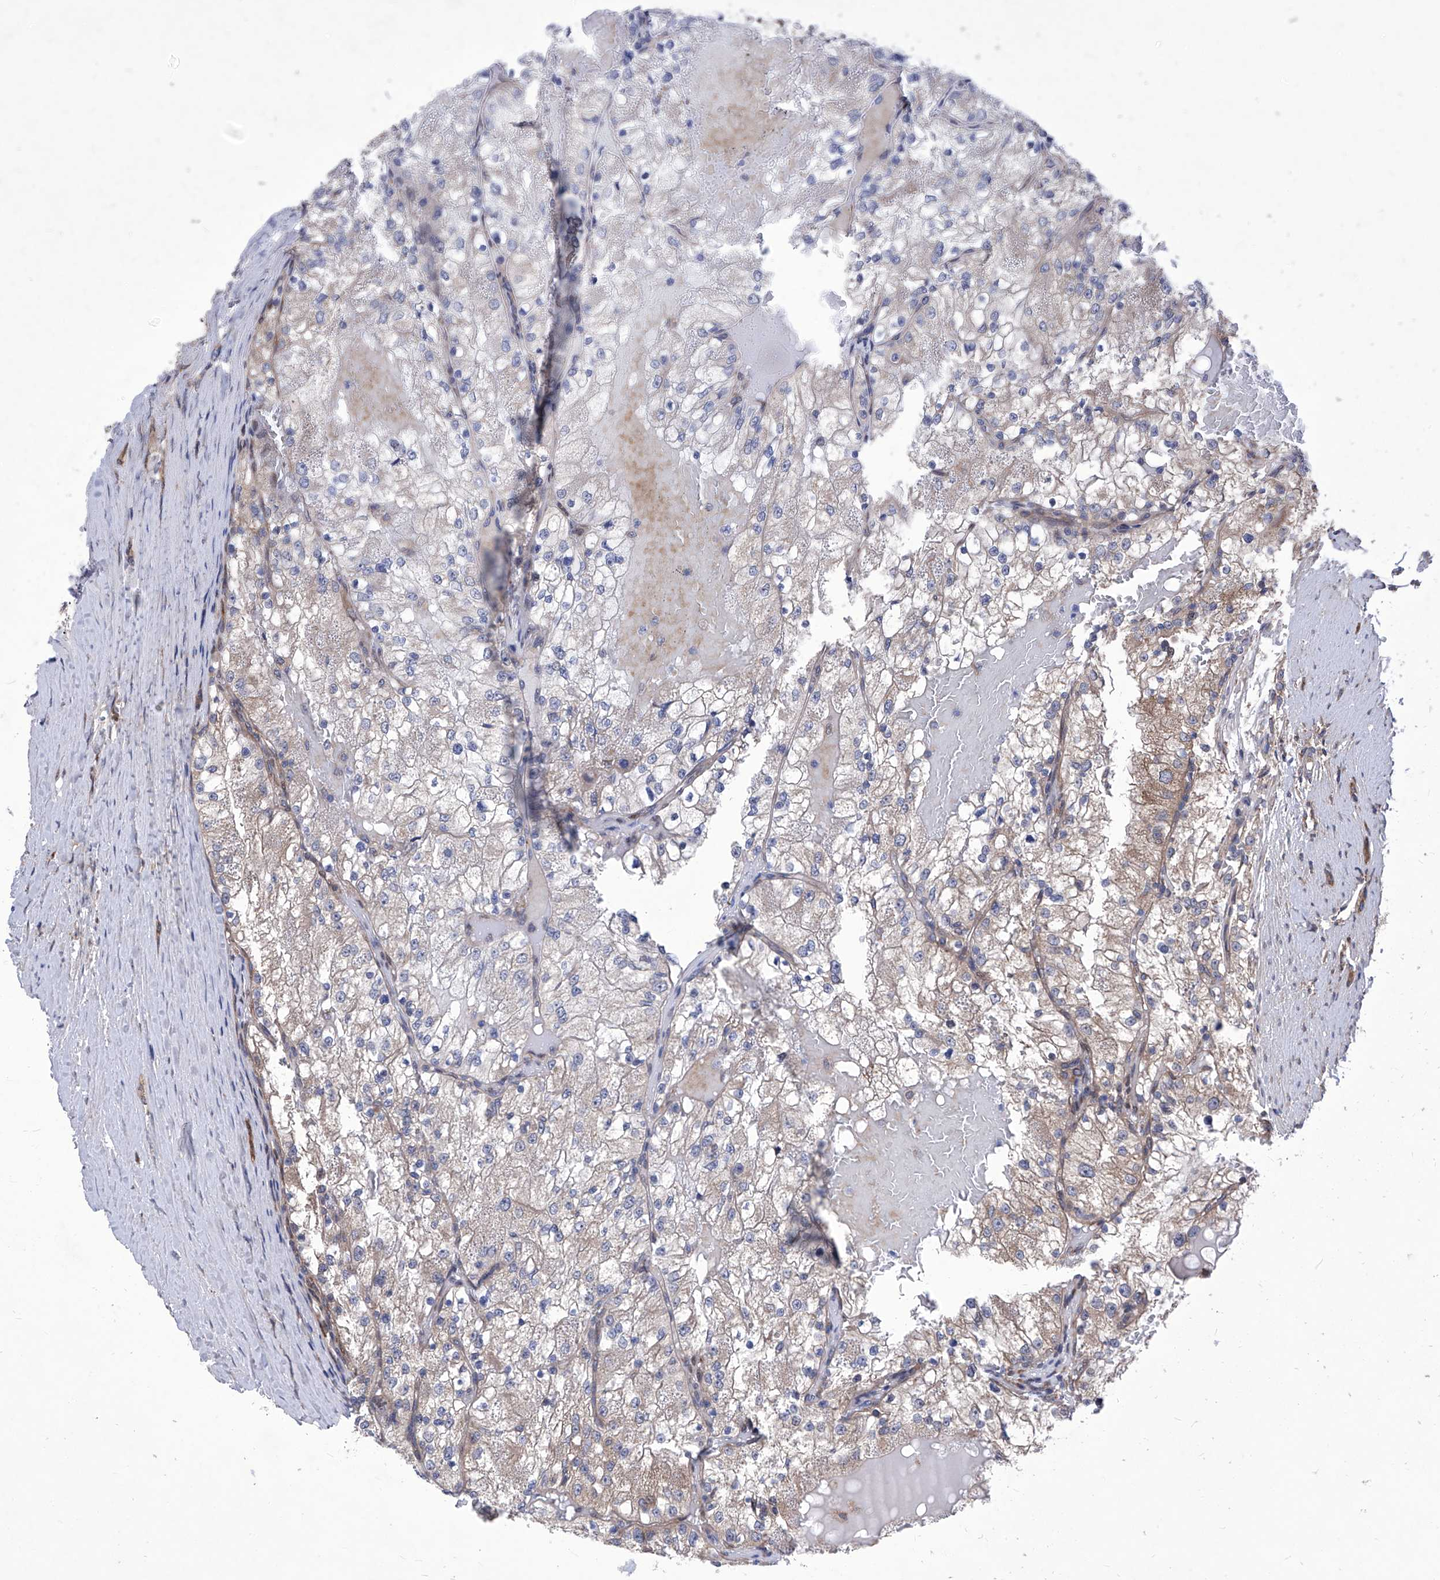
{"staining": {"intensity": "weak", "quantity": "25%-75%", "location": "cytoplasmic/membranous"}, "tissue": "renal cancer", "cell_type": "Tumor cells", "image_type": "cancer", "snomed": [{"axis": "morphology", "description": "Normal tissue, NOS"}, {"axis": "morphology", "description": "Adenocarcinoma, NOS"}, {"axis": "topography", "description": "Kidney"}], "caption": "The immunohistochemical stain shows weak cytoplasmic/membranous staining in tumor cells of renal cancer (adenocarcinoma) tissue. (IHC, brightfield microscopy, high magnification).", "gene": "KTI12", "patient": {"sex": "male", "age": 68}}